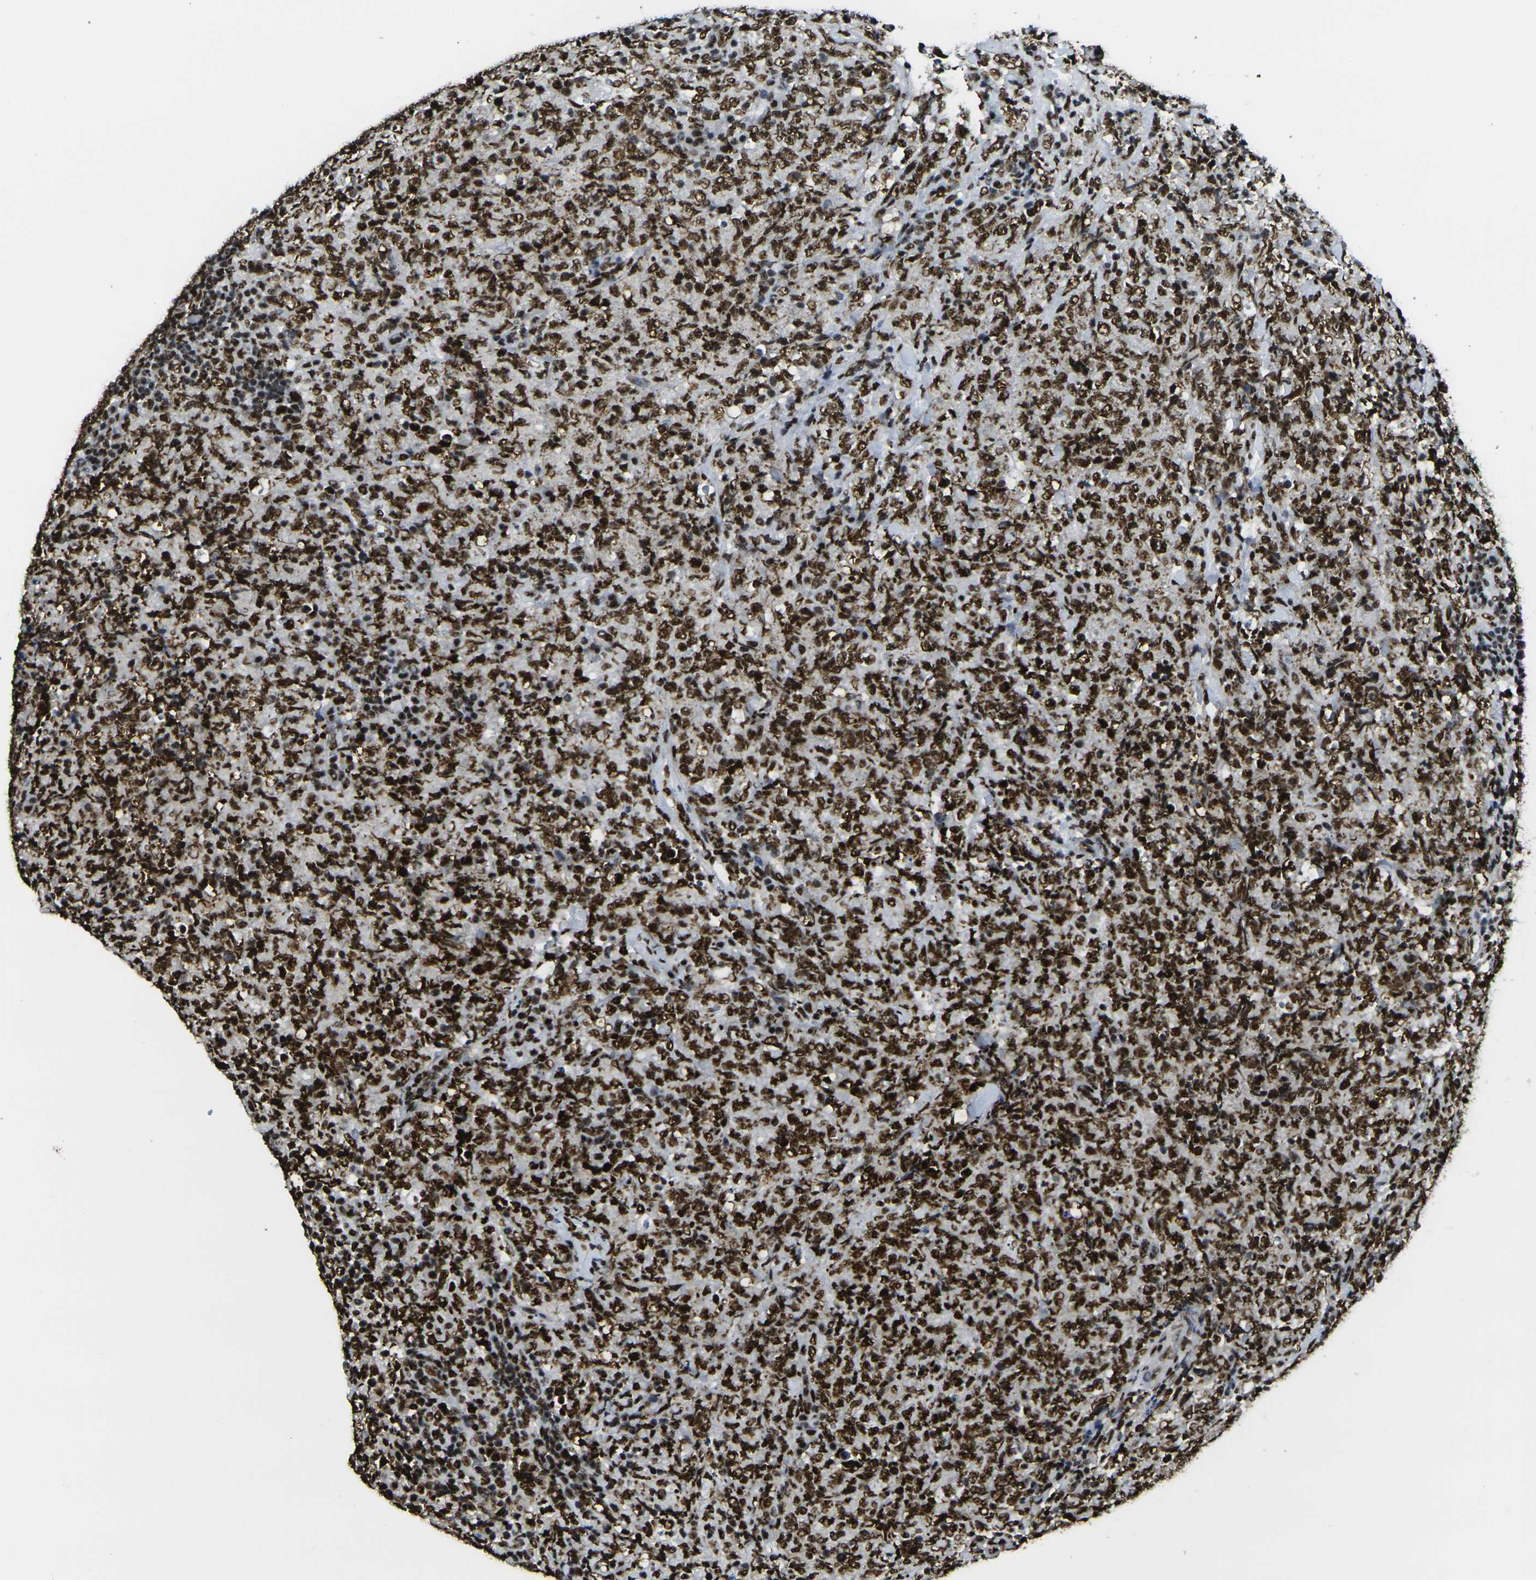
{"staining": {"intensity": "strong", "quantity": ">75%", "location": "nuclear"}, "tissue": "lymphoma", "cell_type": "Tumor cells", "image_type": "cancer", "snomed": [{"axis": "morphology", "description": "Malignant lymphoma, non-Hodgkin's type, High grade"}, {"axis": "topography", "description": "Tonsil"}], "caption": "High-power microscopy captured an immunohistochemistry (IHC) image of high-grade malignant lymphoma, non-Hodgkin's type, revealing strong nuclear expression in about >75% of tumor cells.", "gene": "SMARCC1", "patient": {"sex": "female", "age": 36}}